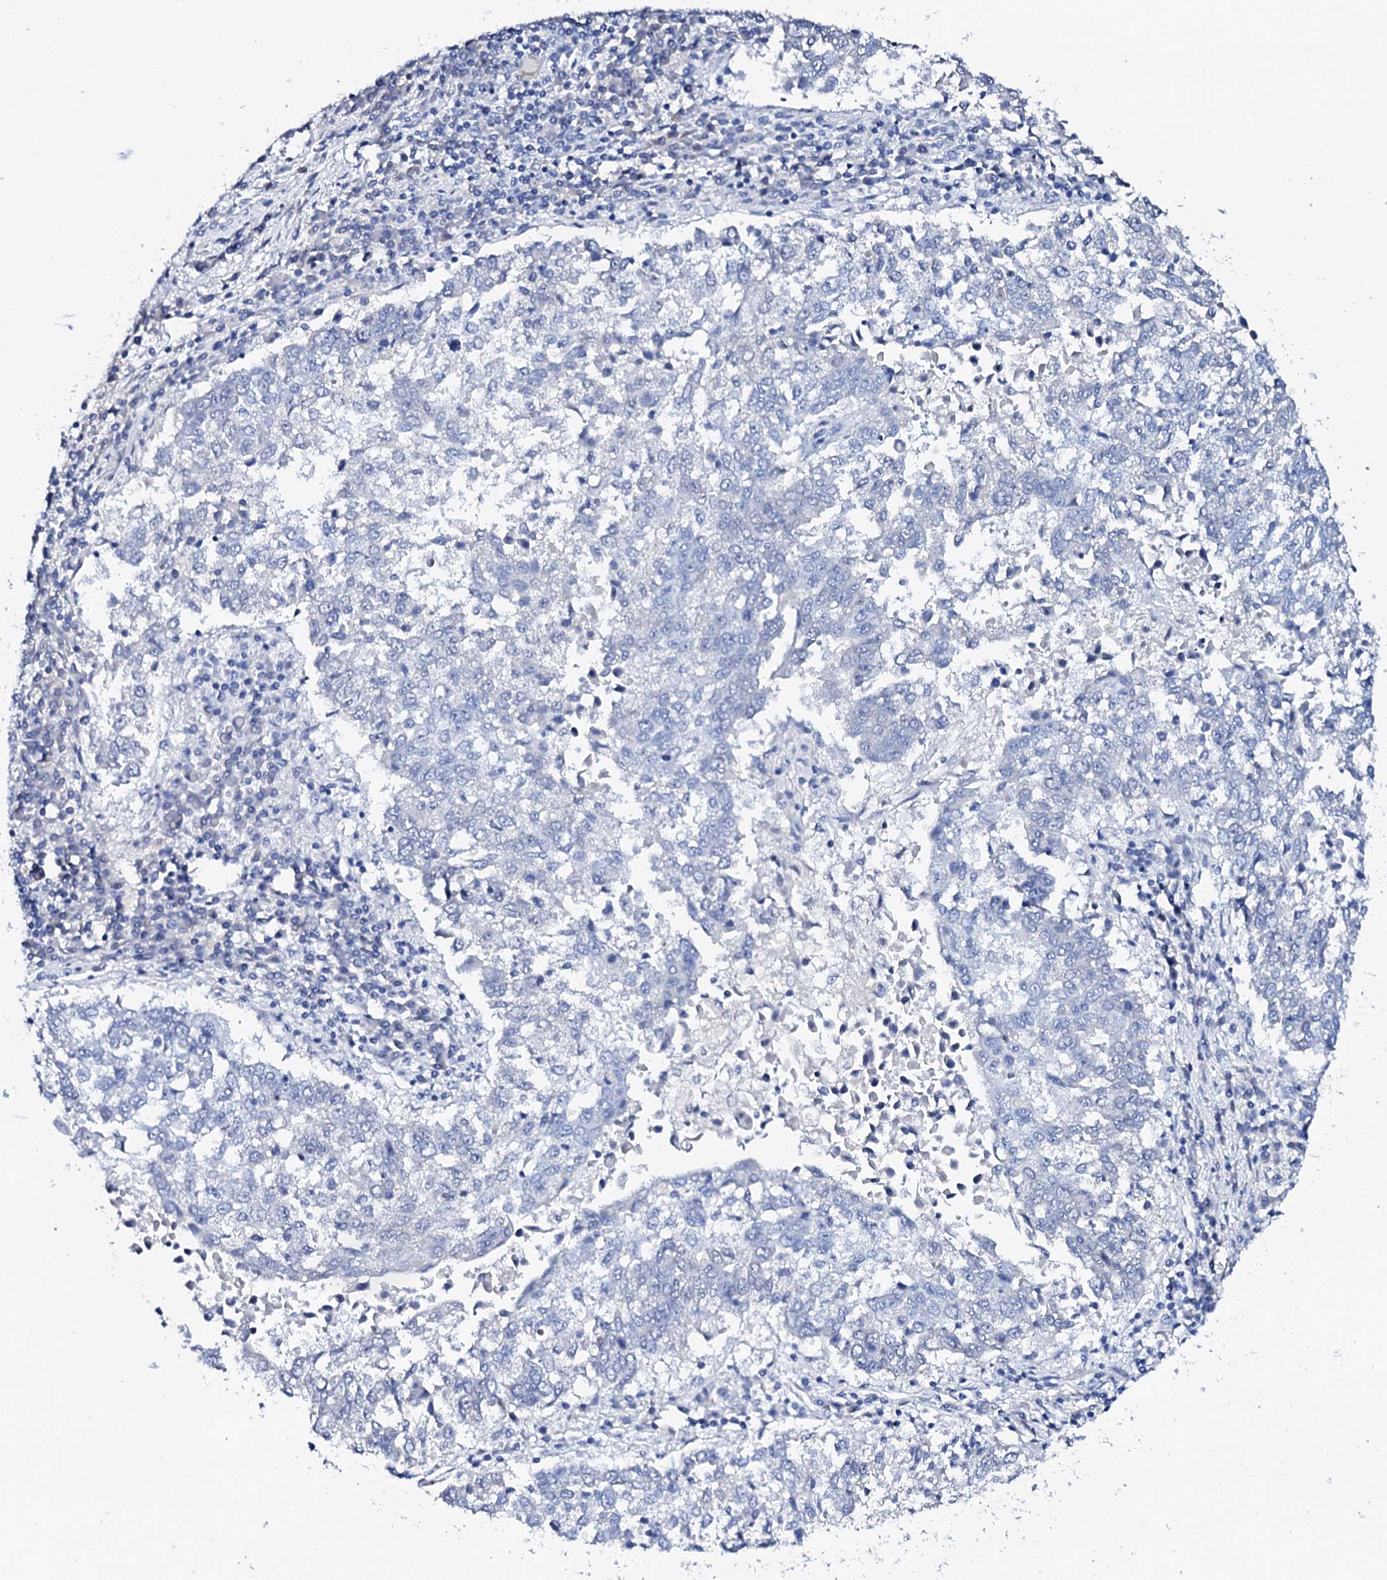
{"staining": {"intensity": "negative", "quantity": "none", "location": "none"}, "tissue": "lung cancer", "cell_type": "Tumor cells", "image_type": "cancer", "snomed": [{"axis": "morphology", "description": "Squamous cell carcinoma, NOS"}, {"axis": "topography", "description": "Lung"}], "caption": "The micrograph exhibits no significant expression in tumor cells of lung squamous cell carcinoma.", "gene": "FBXL16", "patient": {"sex": "male", "age": 73}}